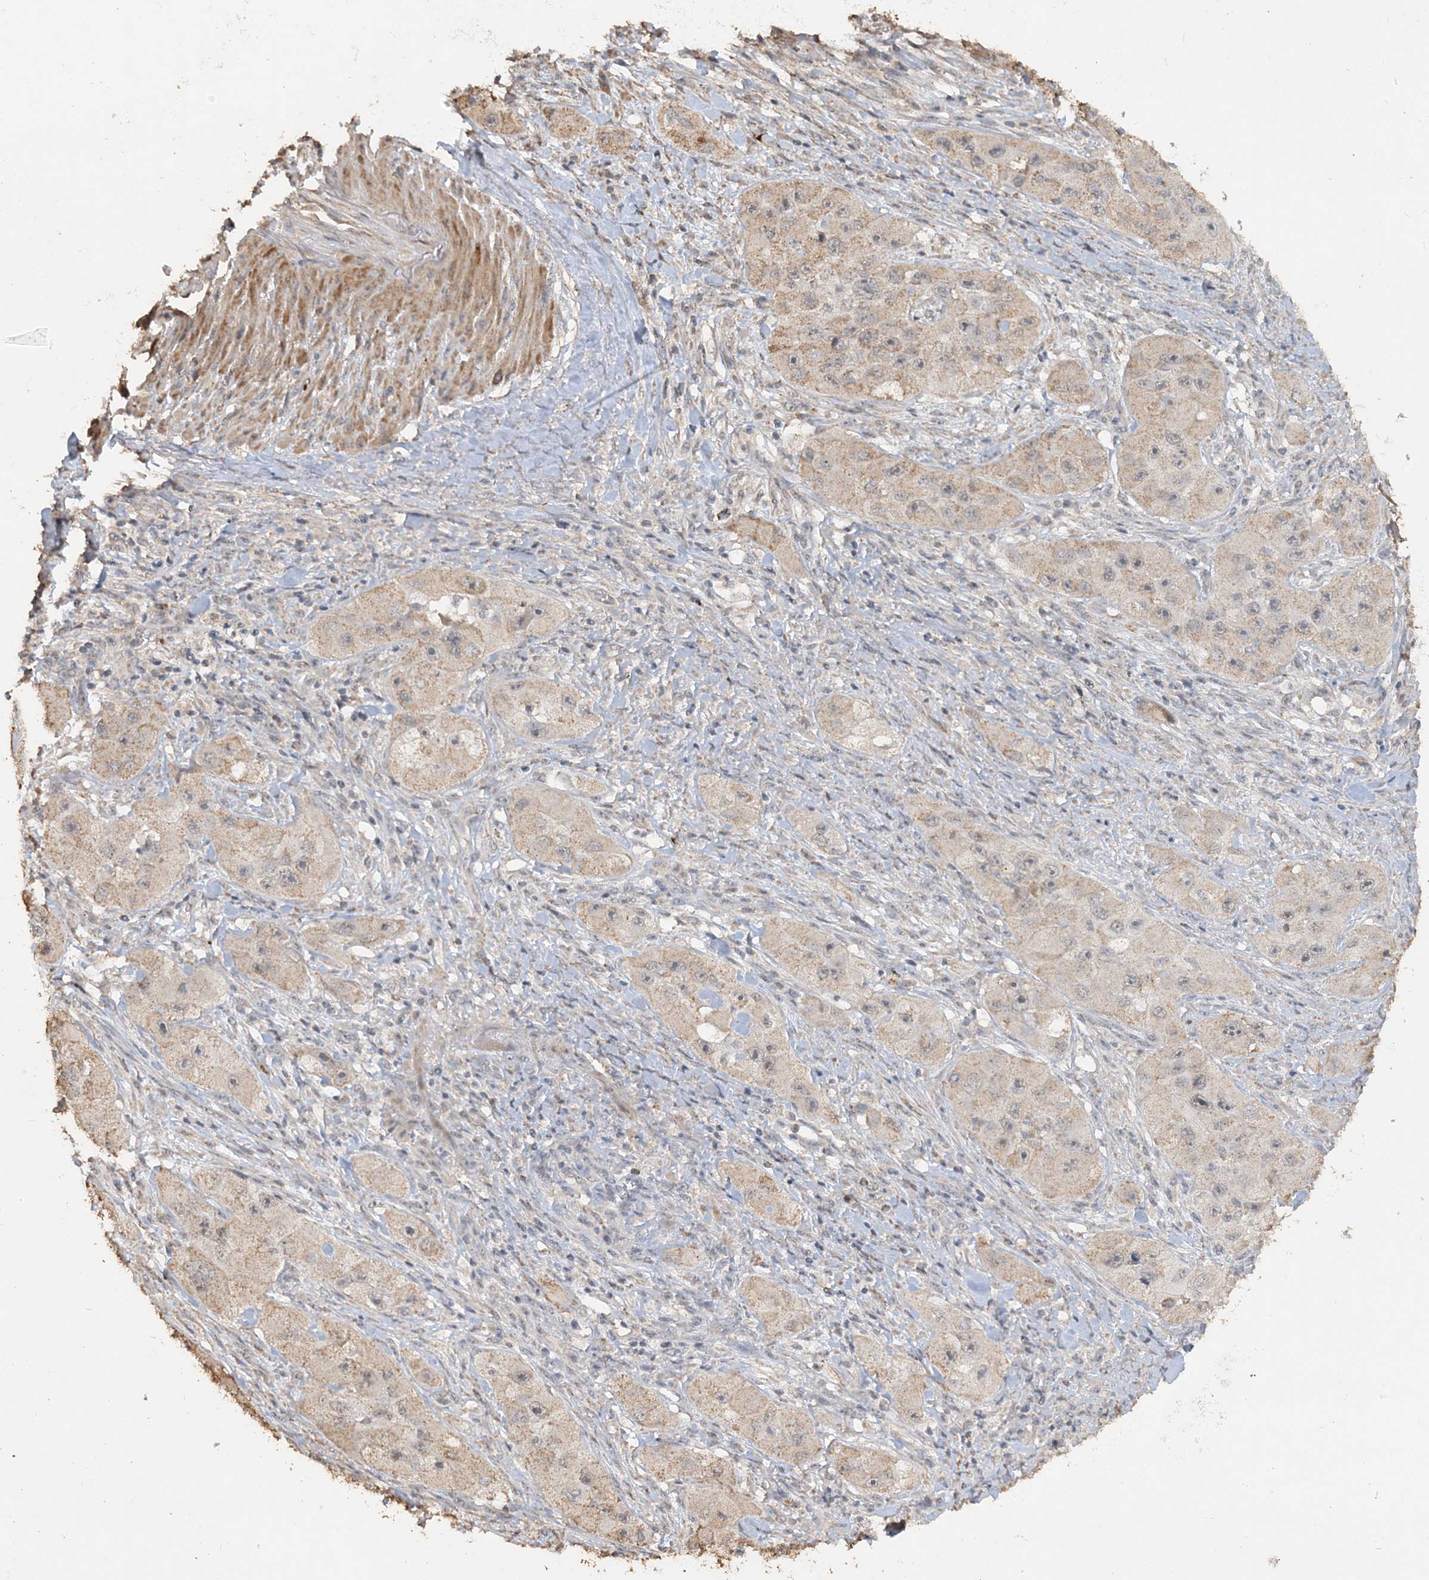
{"staining": {"intensity": "weak", "quantity": ">75%", "location": "cytoplasmic/membranous,nuclear"}, "tissue": "skin cancer", "cell_type": "Tumor cells", "image_type": "cancer", "snomed": [{"axis": "morphology", "description": "Squamous cell carcinoma, NOS"}, {"axis": "topography", "description": "Skin"}, {"axis": "topography", "description": "Subcutis"}], "caption": "IHC histopathology image of neoplastic tissue: skin squamous cell carcinoma stained using immunohistochemistry (IHC) displays low levels of weak protein expression localized specifically in the cytoplasmic/membranous and nuclear of tumor cells, appearing as a cytoplasmic/membranous and nuclear brown color.", "gene": "SFMBT2", "patient": {"sex": "male", "age": 73}}